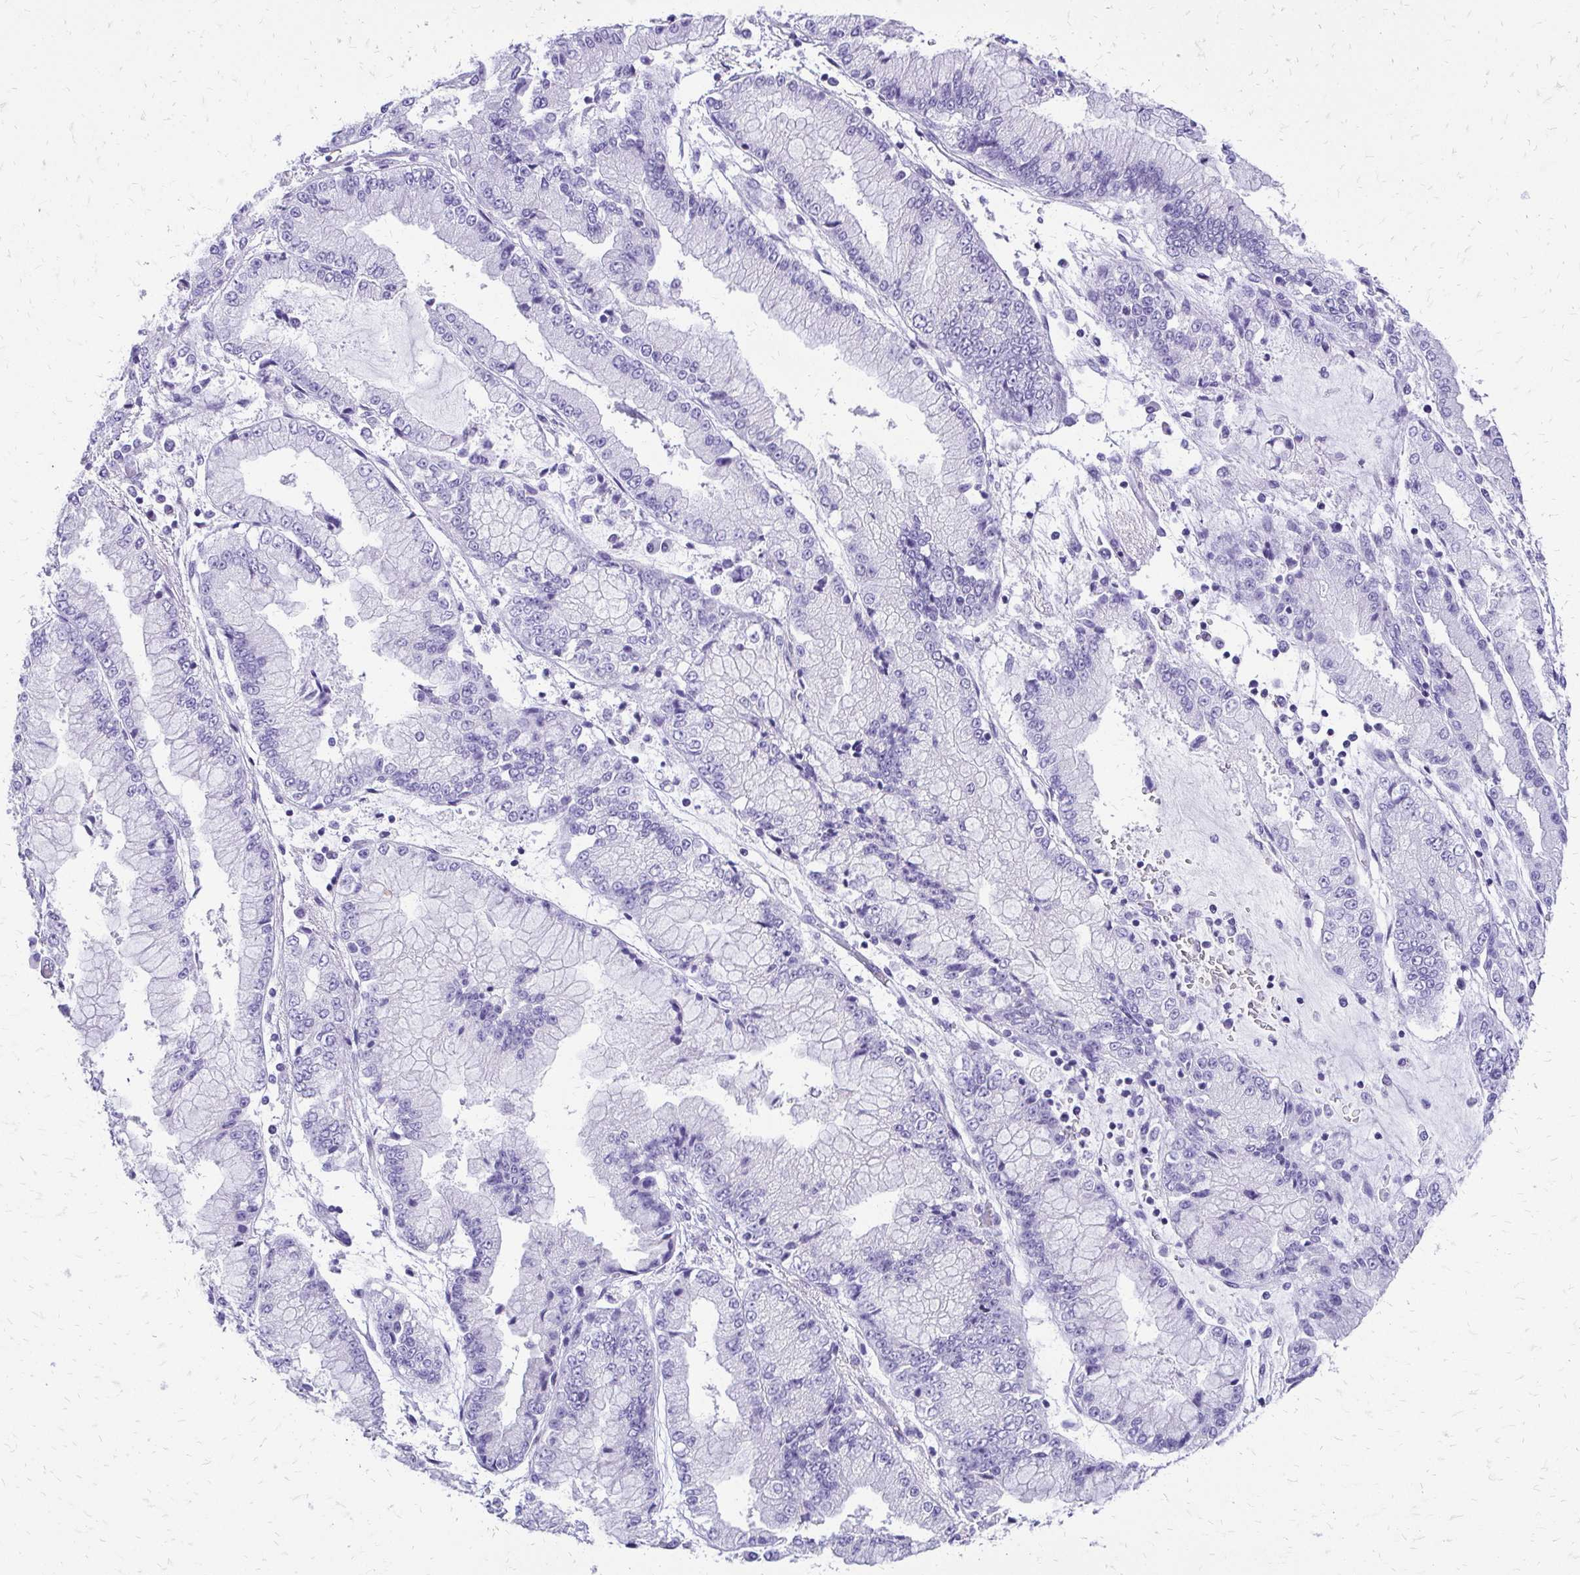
{"staining": {"intensity": "negative", "quantity": "none", "location": "none"}, "tissue": "stomach cancer", "cell_type": "Tumor cells", "image_type": "cancer", "snomed": [{"axis": "morphology", "description": "Adenocarcinoma, NOS"}, {"axis": "topography", "description": "Stomach, upper"}], "caption": "Immunohistochemistry (IHC) photomicrograph of neoplastic tissue: stomach cancer (adenocarcinoma) stained with DAB (3,3'-diaminobenzidine) demonstrates no significant protein expression in tumor cells. (DAB (3,3'-diaminobenzidine) immunohistochemistry (IHC) visualized using brightfield microscopy, high magnification).", "gene": "SLC32A1", "patient": {"sex": "female", "age": 74}}